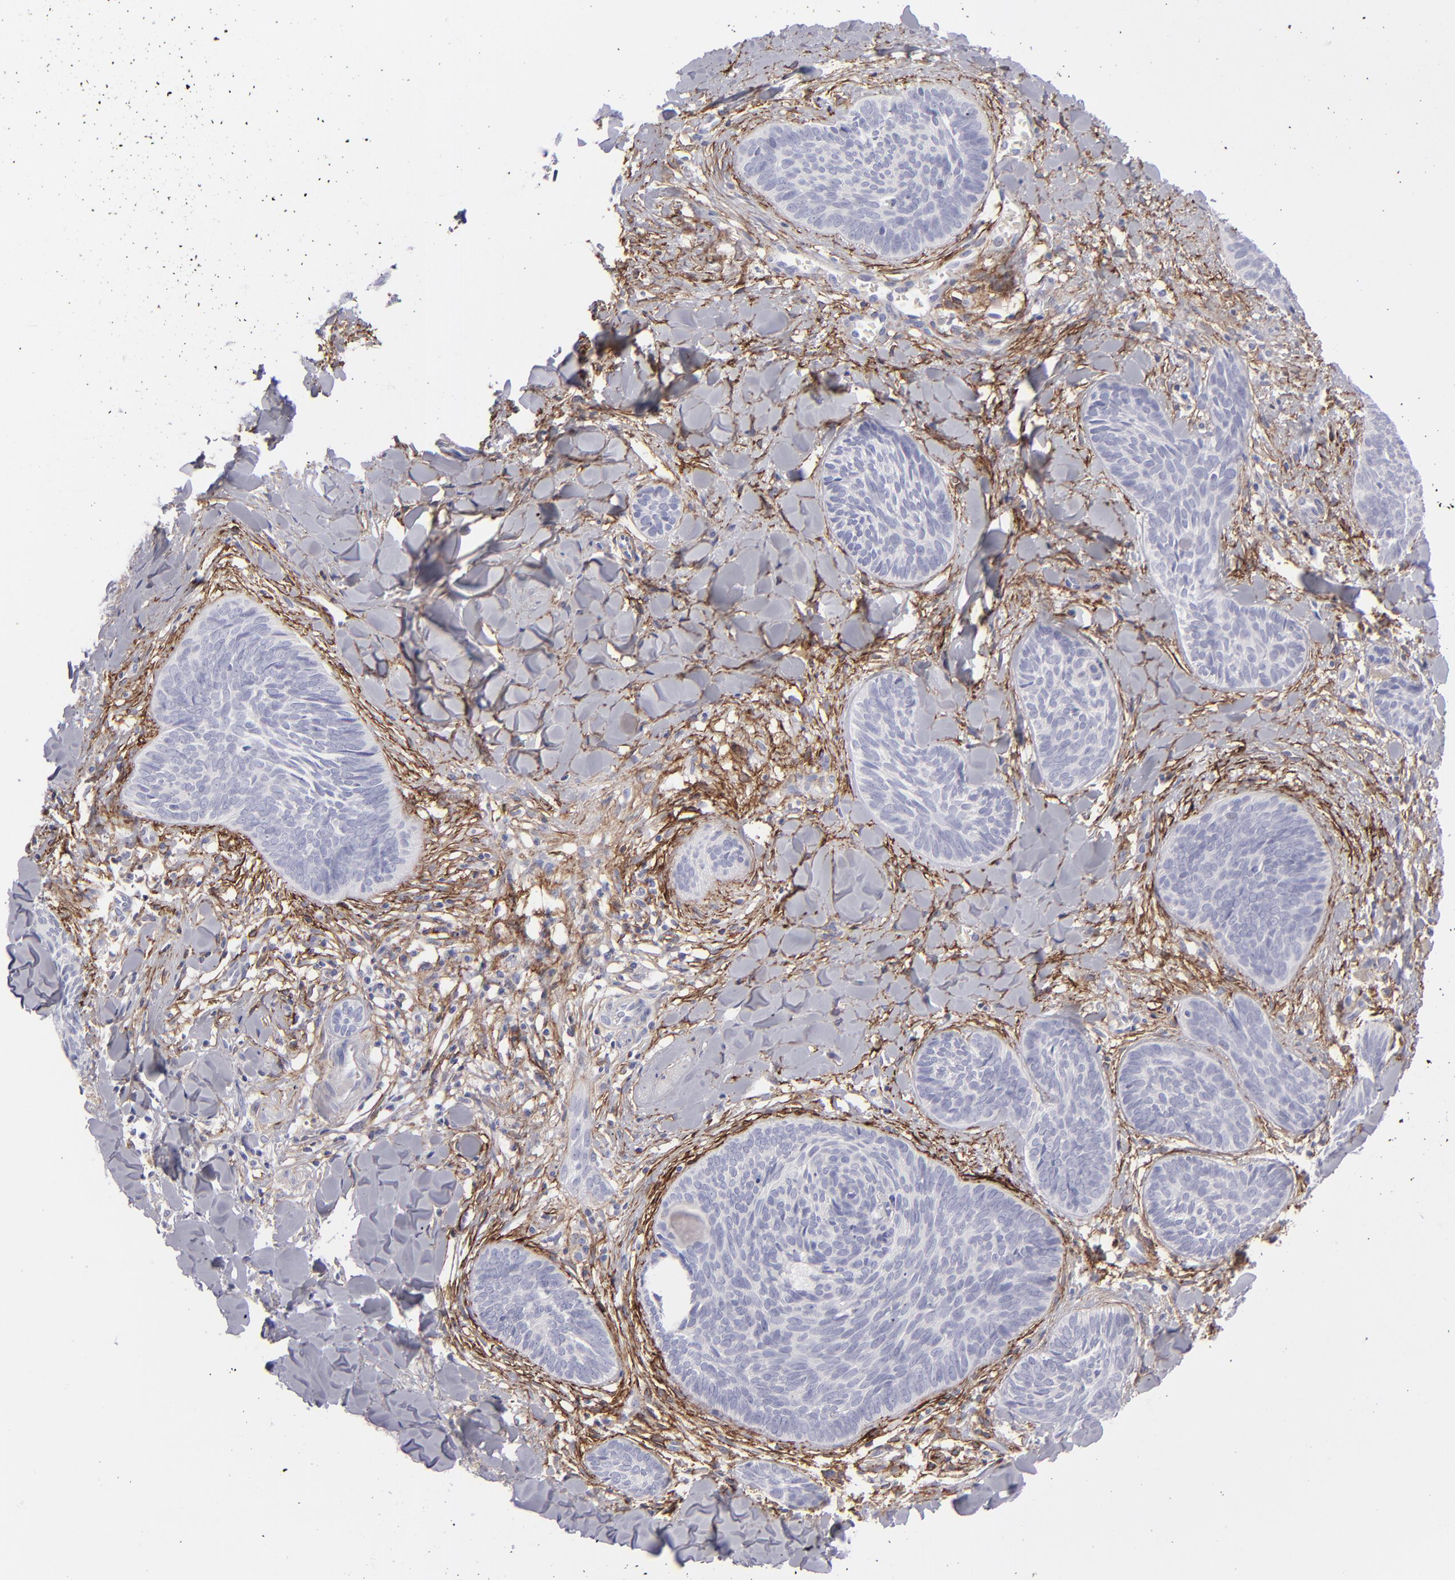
{"staining": {"intensity": "negative", "quantity": "none", "location": "none"}, "tissue": "skin cancer", "cell_type": "Tumor cells", "image_type": "cancer", "snomed": [{"axis": "morphology", "description": "Basal cell carcinoma"}, {"axis": "topography", "description": "Skin"}], "caption": "Basal cell carcinoma (skin) was stained to show a protein in brown. There is no significant expression in tumor cells.", "gene": "ANPEP", "patient": {"sex": "female", "age": 81}}